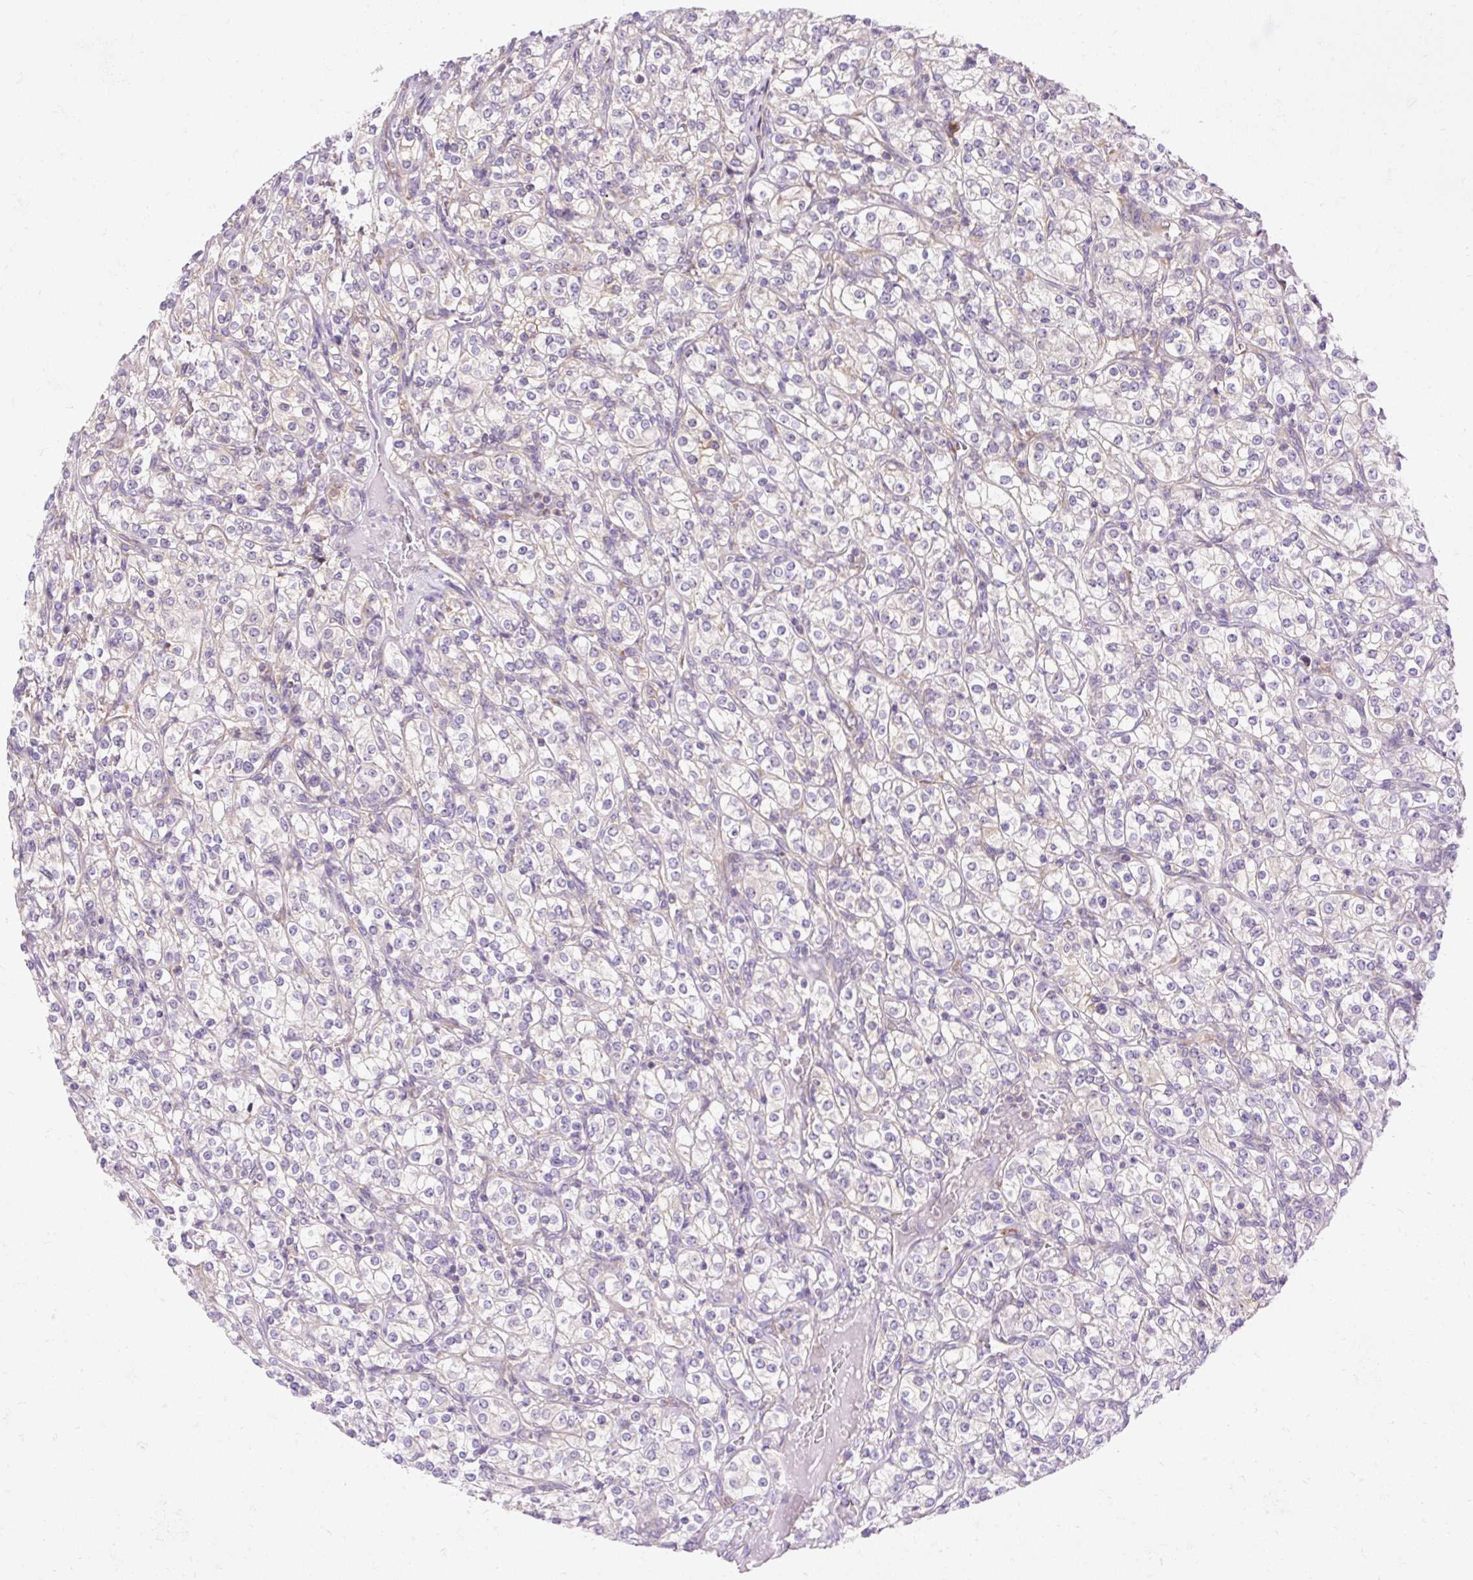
{"staining": {"intensity": "negative", "quantity": "none", "location": "none"}, "tissue": "renal cancer", "cell_type": "Tumor cells", "image_type": "cancer", "snomed": [{"axis": "morphology", "description": "Adenocarcinoma, NOS"}, {"axis": "topography", "description": "Kidney"}], "caption": "A high-resolution micrograph shows immunohistochemistry staining of renal adenocarcinoma, which shows no significant positivity in tumor cells.", "gene": "GPR45", "patient": {"sex": "male", "age": 77}}